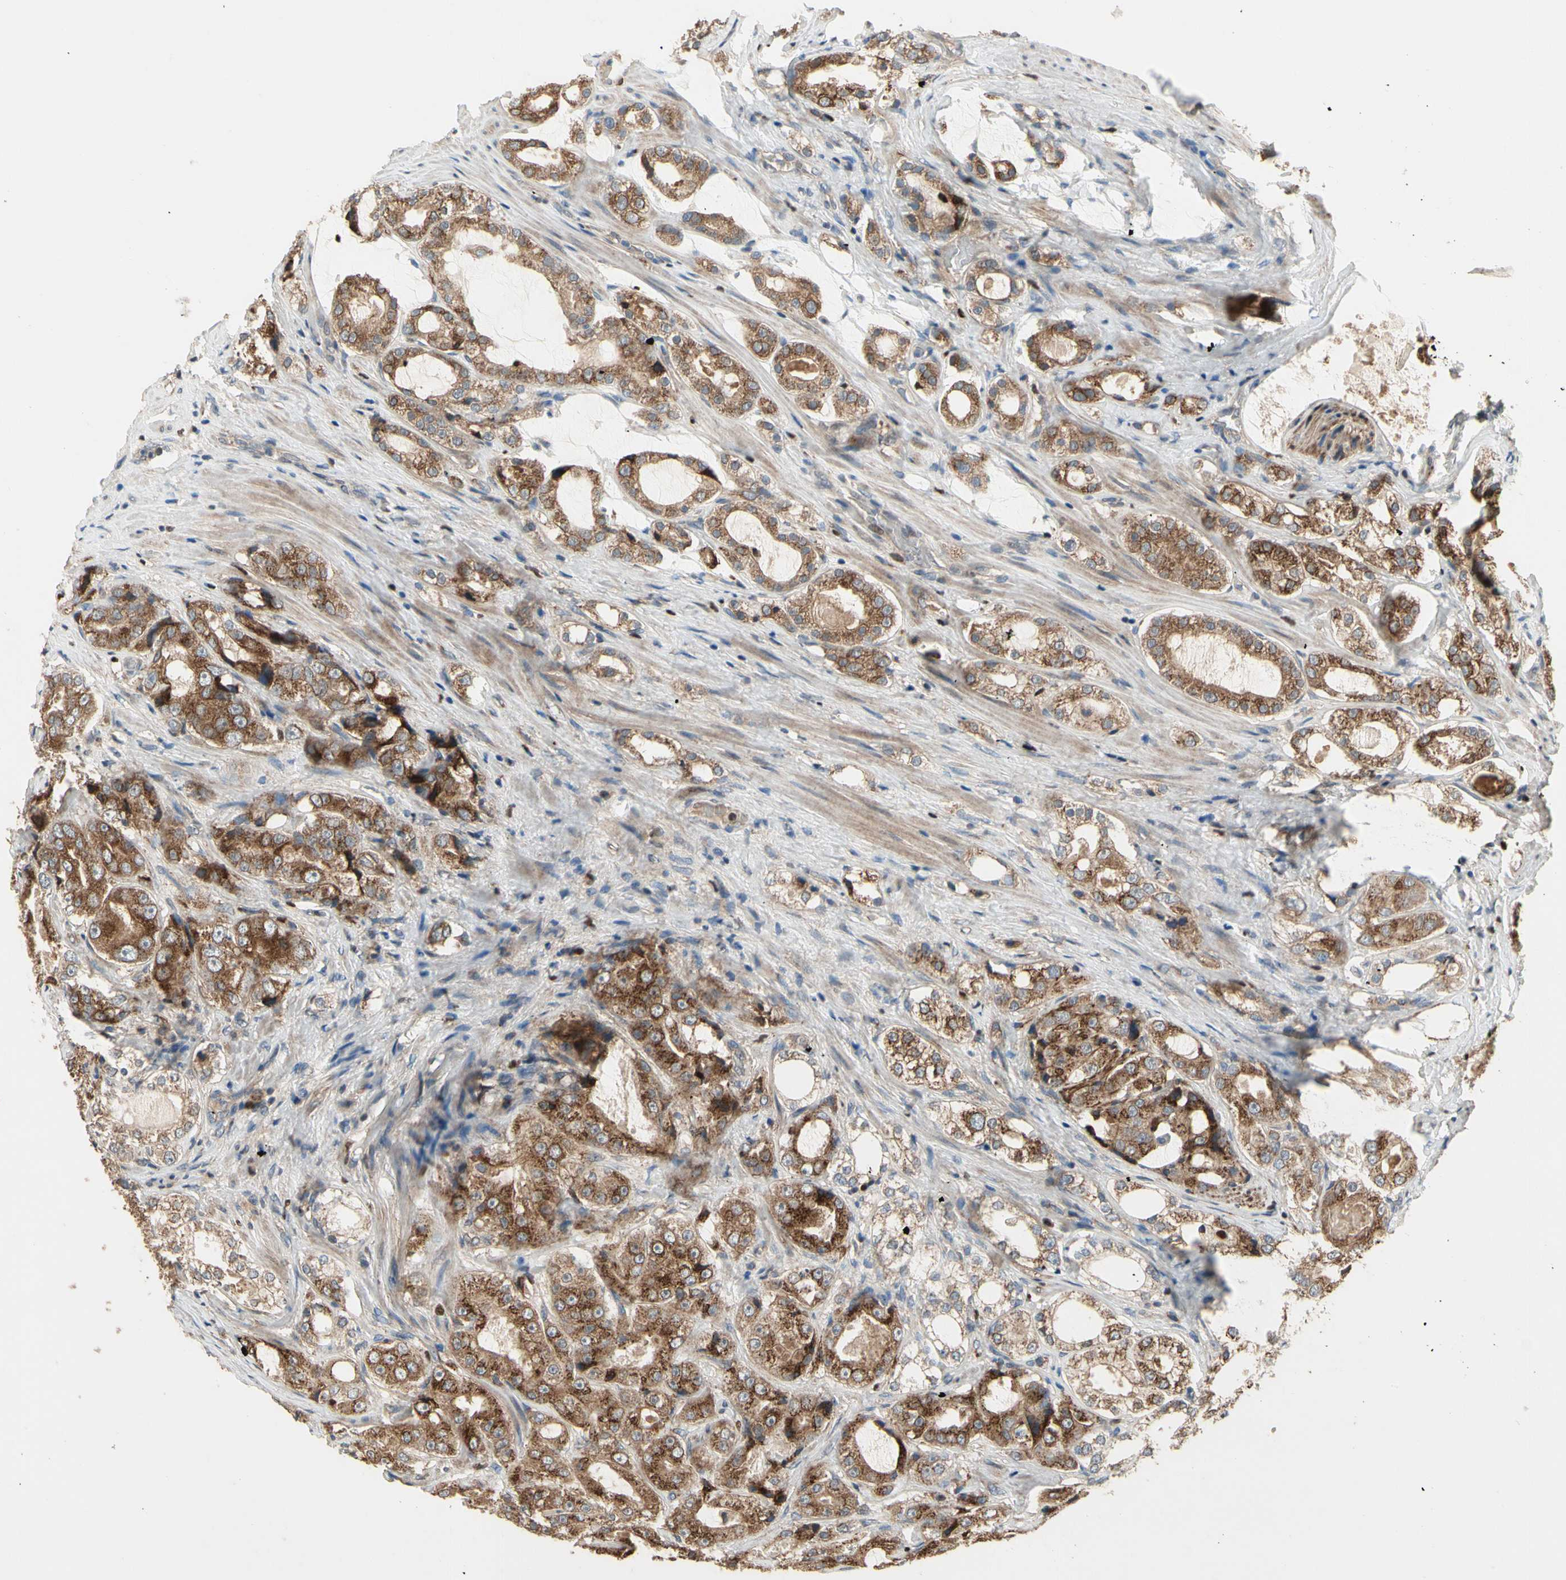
{"staining": {"intensity": "strong", "quantity": ">75%", "location": "cytoplasmic/membranous"}, "tissue": "prostate cancer", "cell_type": "Tumor cells", "image_type": "cancer", "snomed": [{"axis": "morphology", "description": "Adenocarcinoma, High grade"}, {"axis": "topography", "description": "Prostate"}], "caption": "Prostate cancer (adenocarcinoma (high-grade)) stained for a protein shows strong cytoplasmic/membranous positivity in tumor cells.", "gene": "CGREF1", "patient": {"sex": "male", "age": 73}}